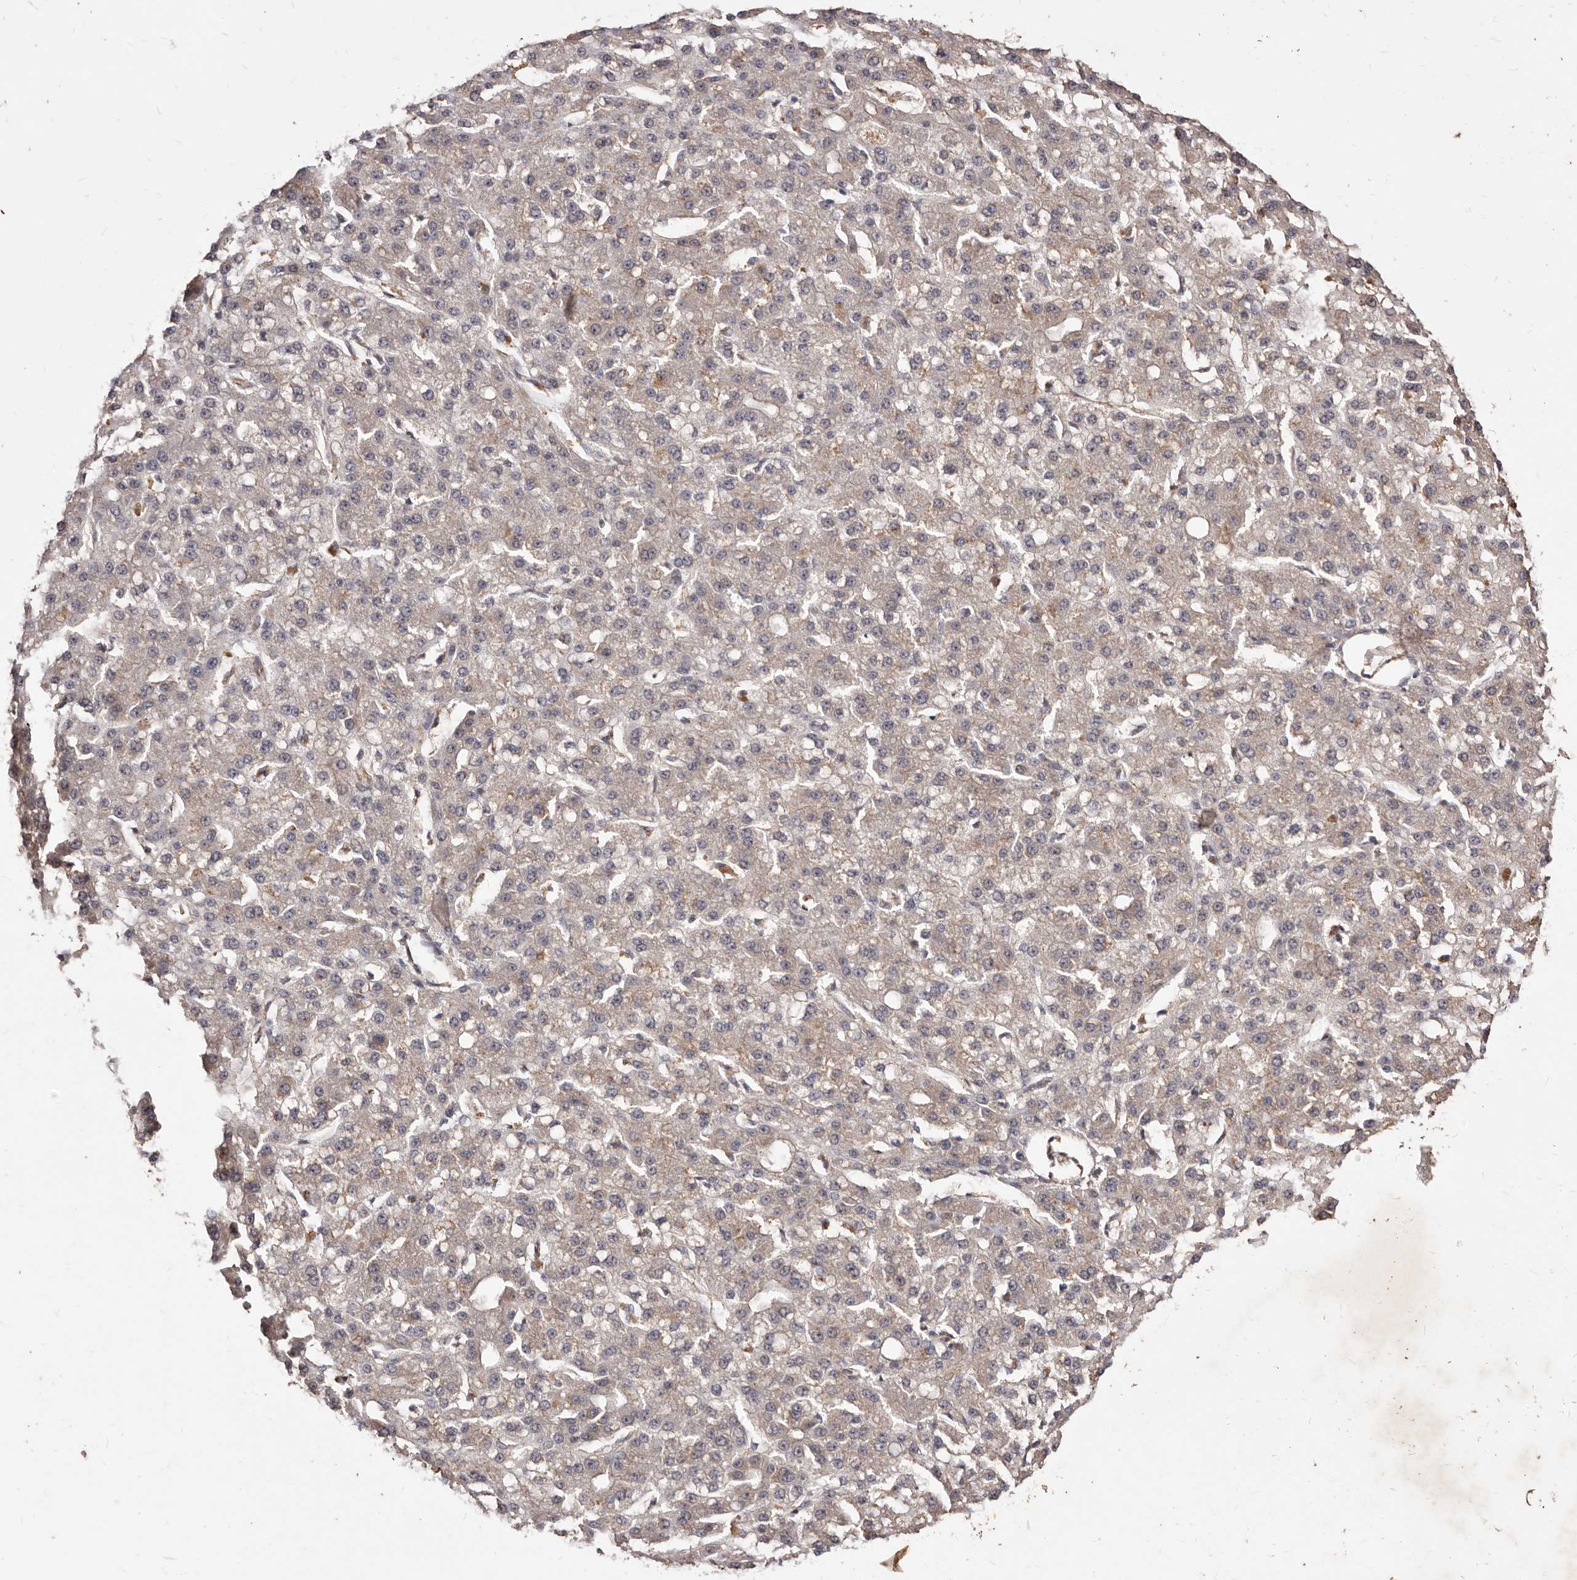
{"staining": {"intensity": "weak", "quantity": "<25%", "location": "cytoplasmic/membranous"}, "tissue": "liver cancer", "cell_type": "Tumor cells", "image_type": "cancer", "snomed": [{"axis": "morphology", "description": "Carcinoma, Hepatocellular, NOS"}, {"axis": "topography", "description": "Liver"}], "caption": "Tumor cells are negative for brown protein staining in hepatocellular carcinoma (liver).", "gene": "CCL14", "patient": {"sex": "male", "age": 67}}